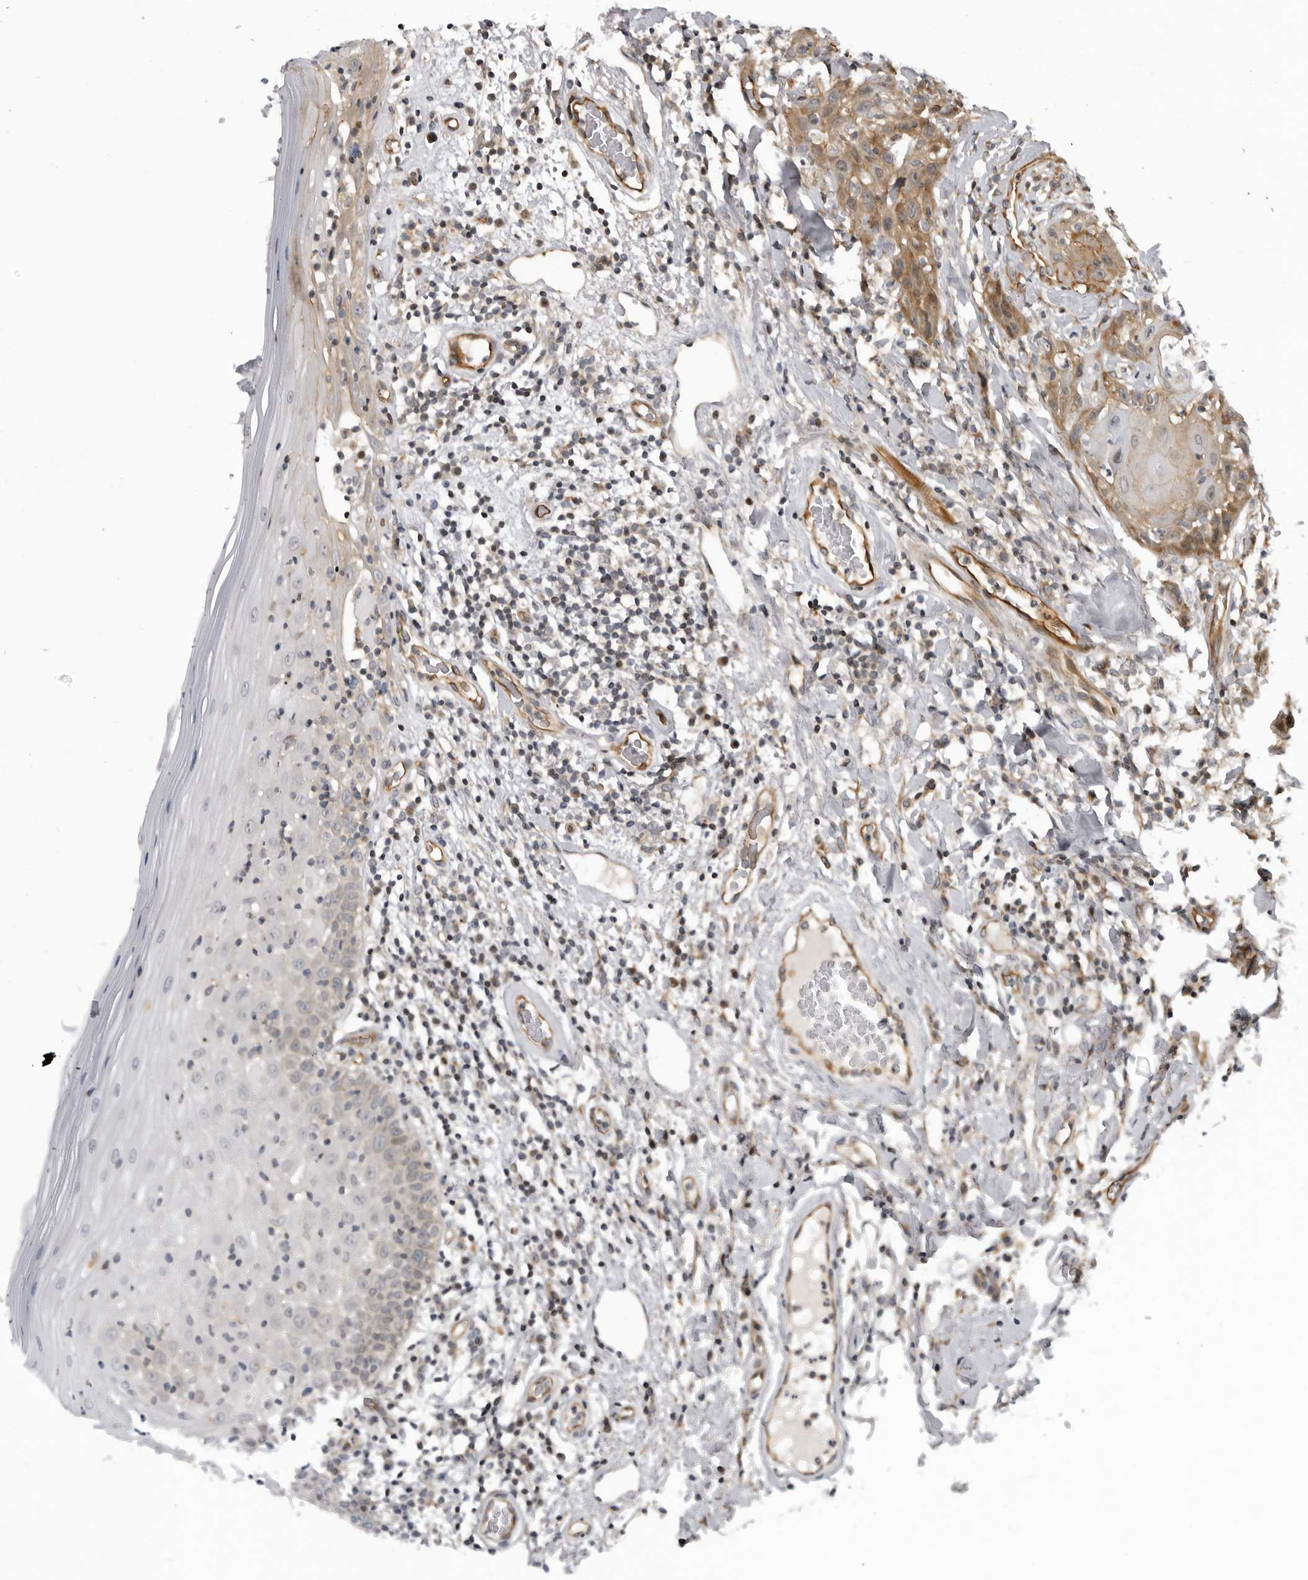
{"staining": {"intensity": "weak", "quantity": "<25%", "location": "cytoplasmic/membranous"}, "tissue": "oral mucosa", "cell_type": "Squamous epithelial cells", "image_type": "normal", "snomed": [{"axis": "morphology", "description": "Normal tissue, NOS"}, {"axis": "morphology", "description": "Squamous cell carcinoma, NOS"}, {"axis": "topography", "description": "Skeletal muscle"}, {"axis": "topography", "description": "Oral tissue"}], "caption": "IHC histopathology image of benign oral mucosa: oral mucosa stained with DAB shows no significant protein positivity in squamous epithelial cells.", "gene": "ABL1", "patient": {"sex": "male", "age": 71}}